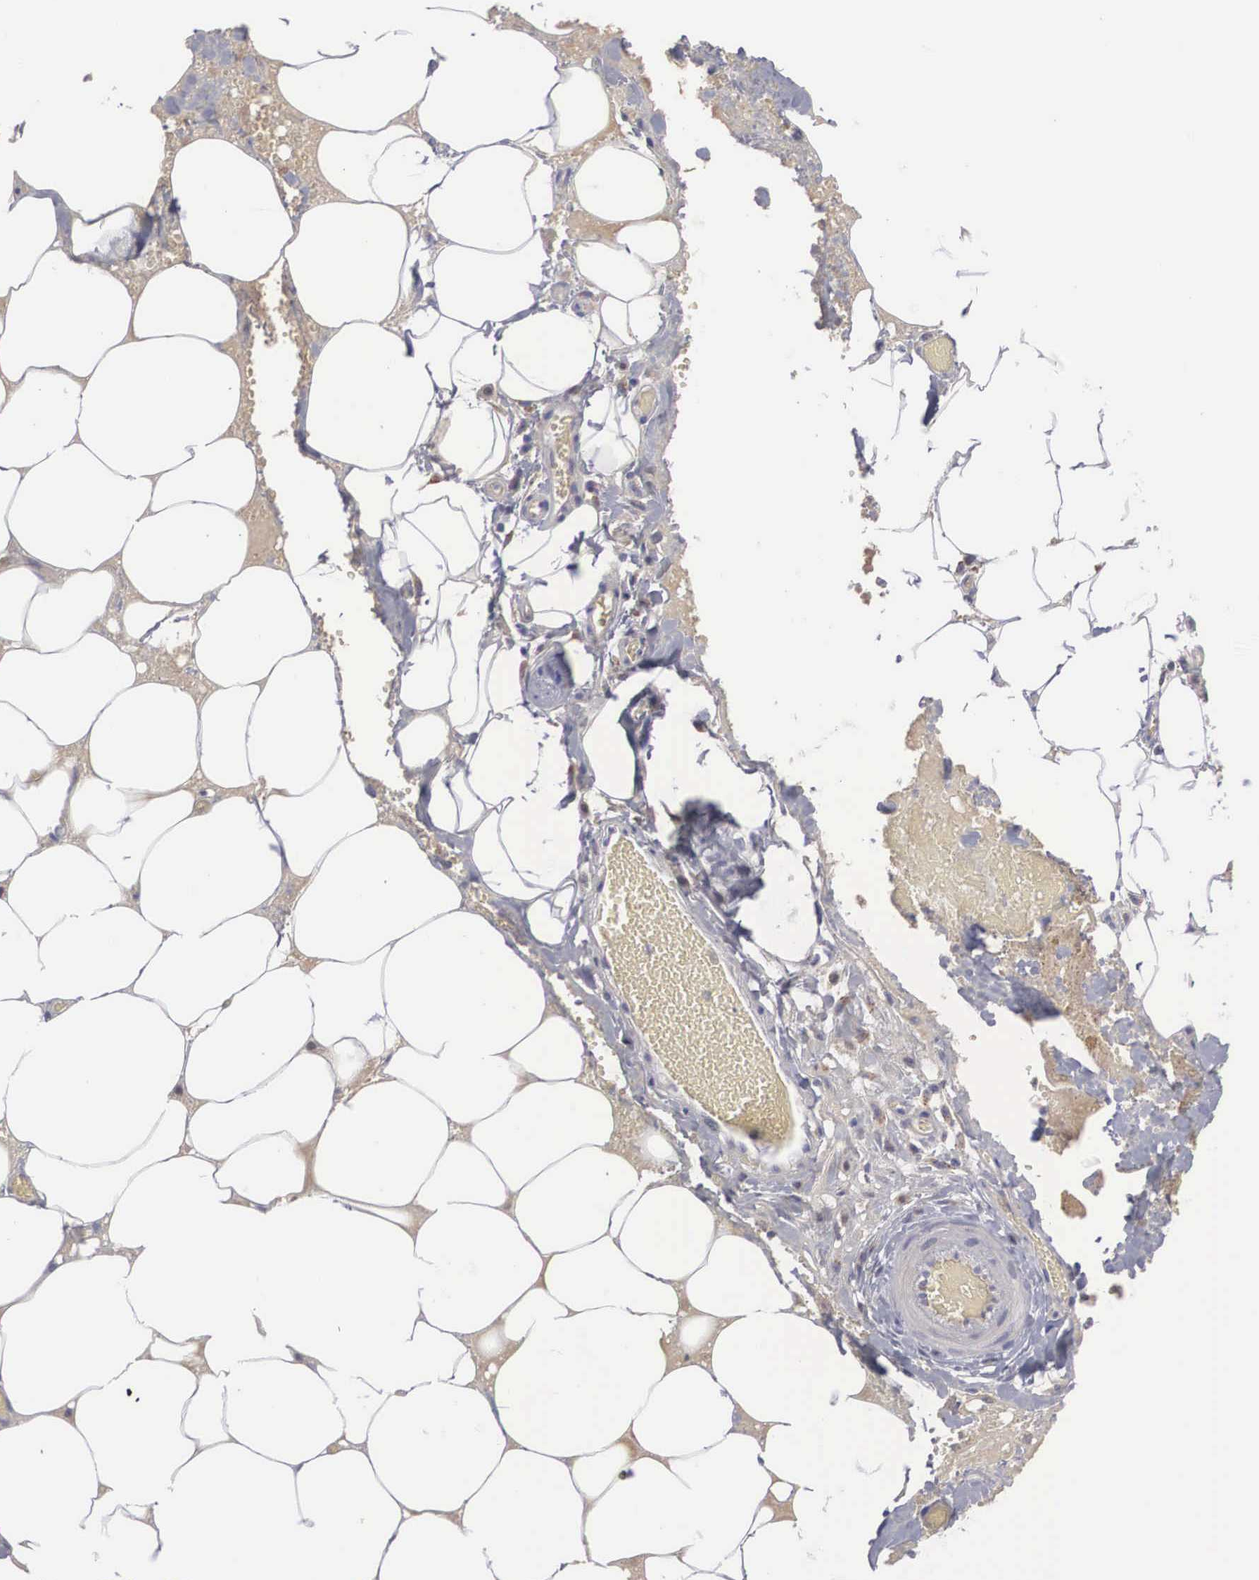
{"staining": {"intensity": "negative", "quantity": "none", "location": "none"}, "tissue": "smooth muscle", "cell_type": "Smooth muscle cells", "image_type": "normal", "snomed": [{"axis": "morphology", "description": "Normal tissue, NOS"}, {"axis": "topography", "description": "Uterus"}], "caption": "Immunohistochemical staining of benign human smooth muscle displays no significant positivity in smooth muscle cells. Brightfield microscopy of immunohistochemistry stained with DAB (brown) and hematoxylin (blue), captured at high magnification.", "gene": "RBPJ", "patient": {"sex": "female", "age": 56}}